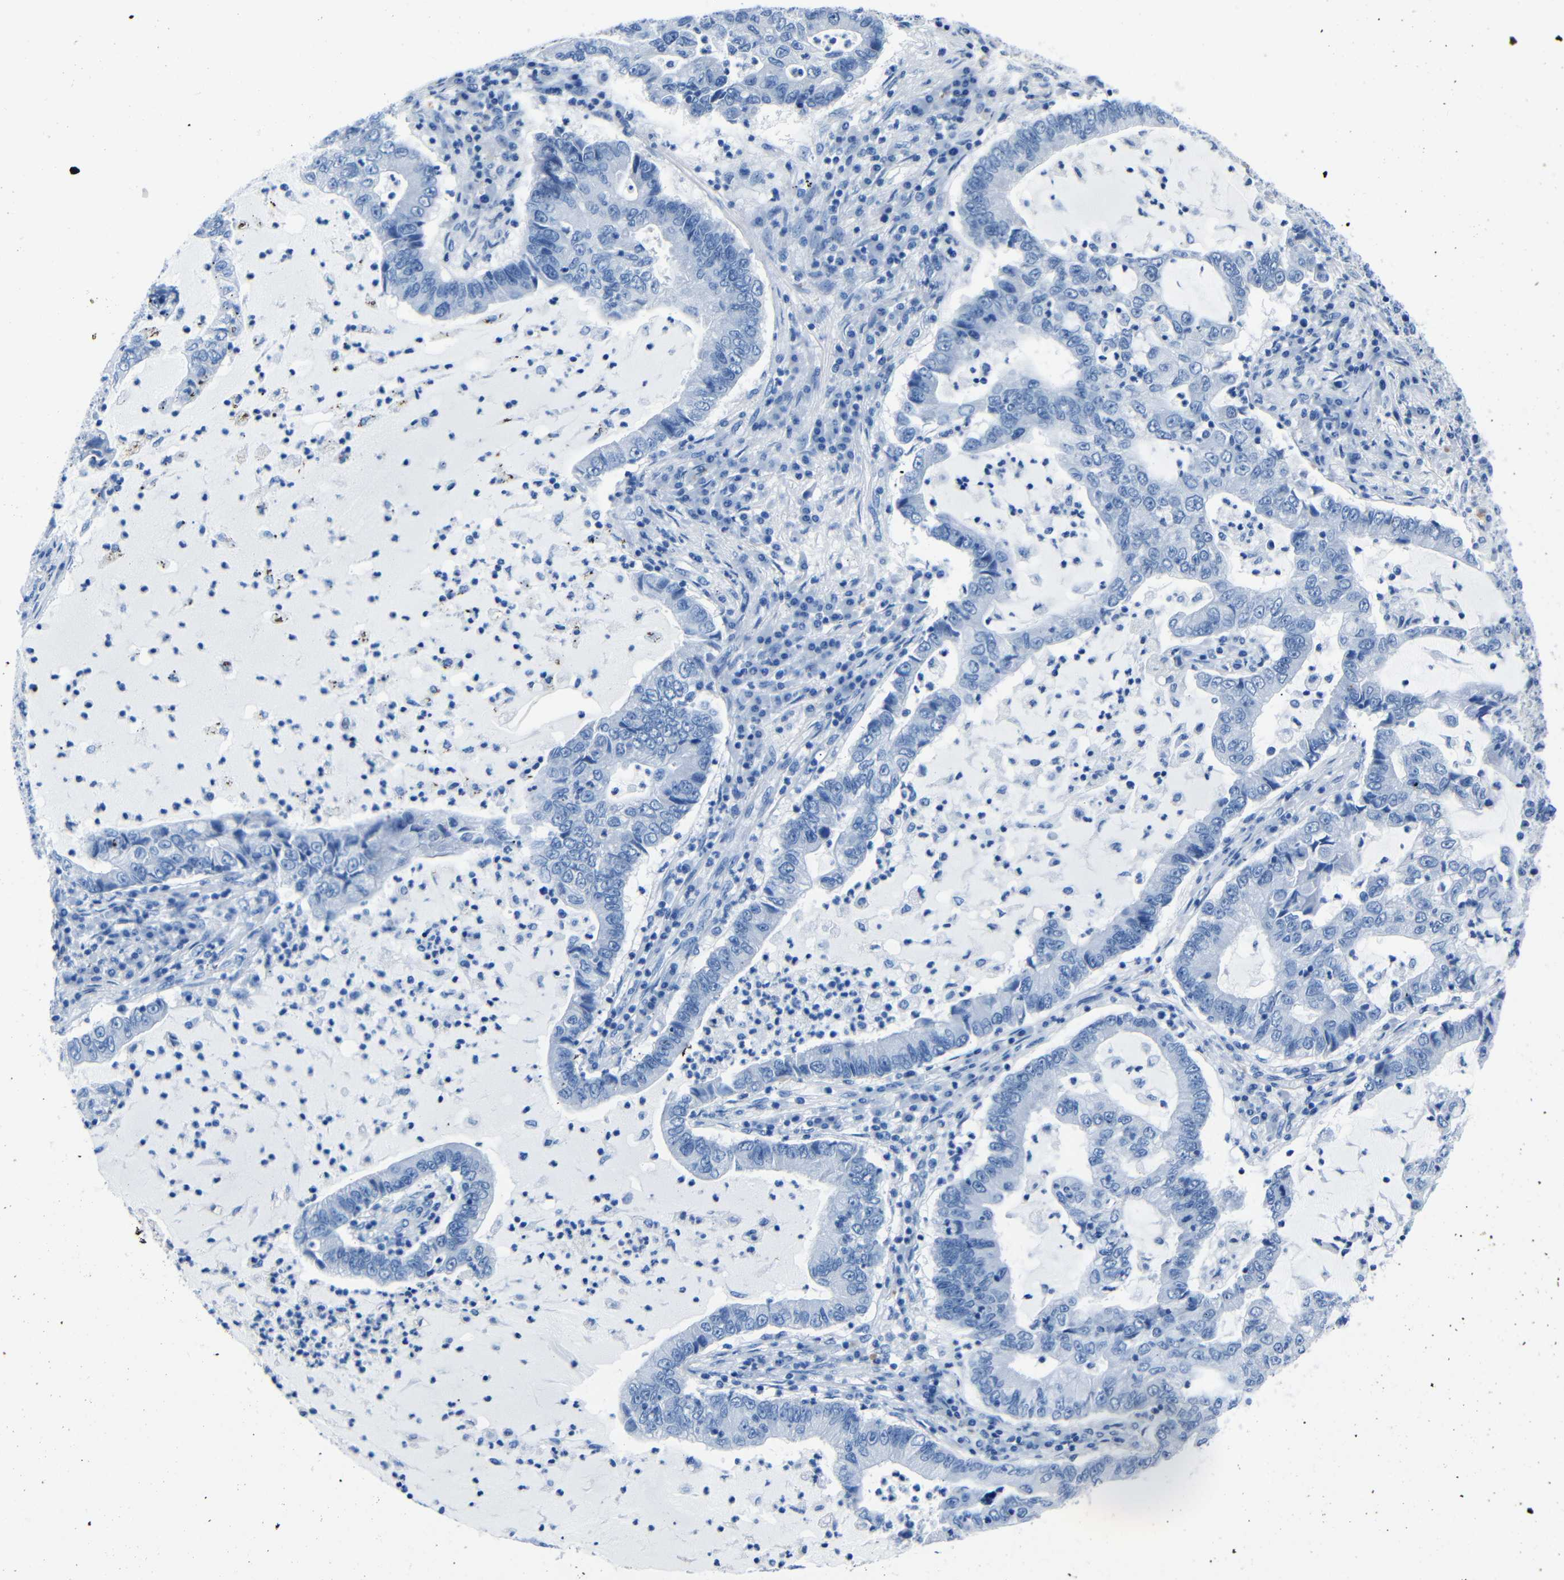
{"staining": {"intensity": "negative", "quantity": "none", "location": "none"}, "tissue": "lung cancer", "cell_type": "Tumor cells", "image_type": "cancer", "snomed": [{"axis": "morphology", "description": "Adenocarcinoma, NOS"}, {"axis": "topography", "description": "Lung"}], "caption": "A histopathology image of adenocarcinoma (lung) stained for a protein demonstrates no brown staining in tumor cells.", "gene": "CLDN11", "patient": {"sex": "female", "age": 51}}